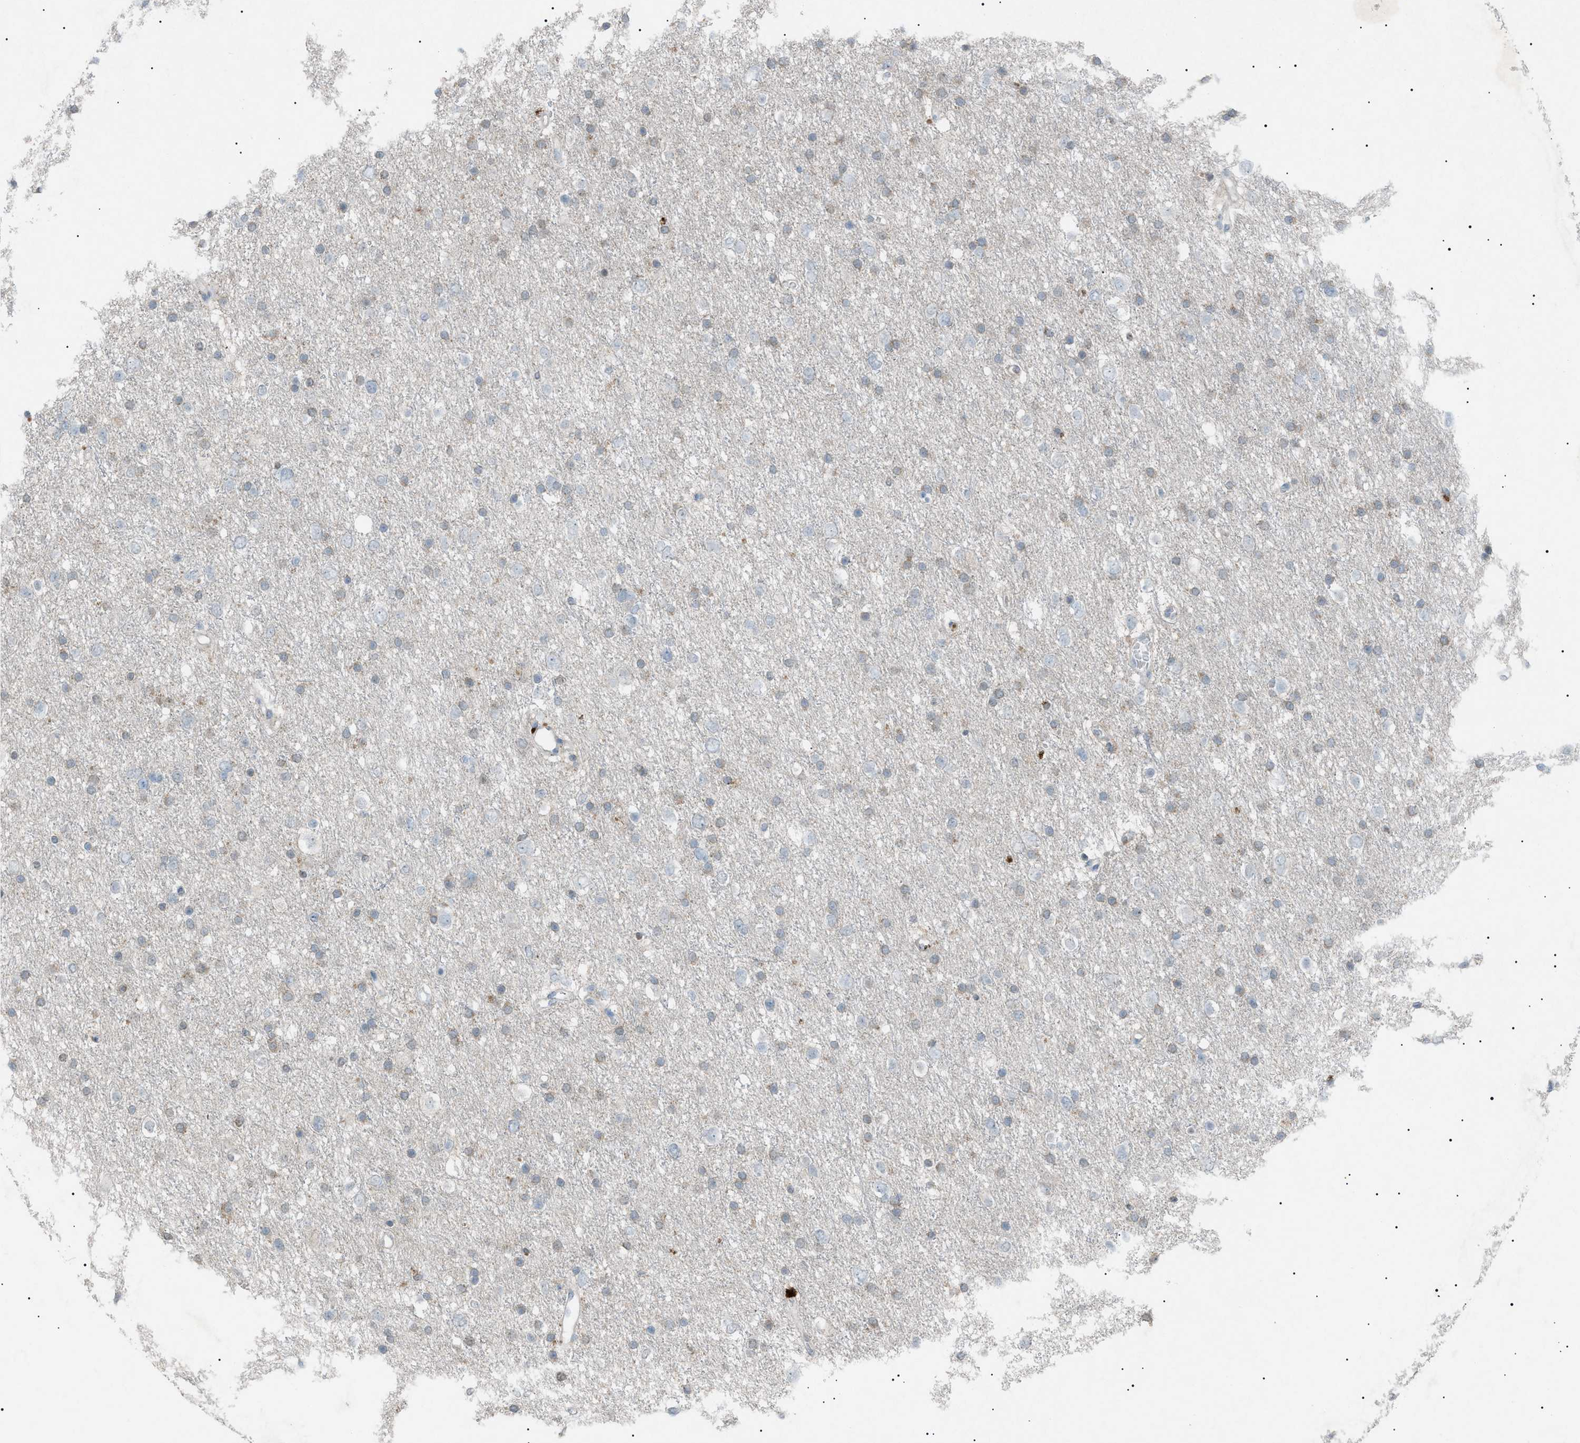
{"staining": {"intensity": "weak", "quantity": "25%-75%", "location": "cytoplasmic/membranous"}, "tissue": "glioma", "cell_type": "Tumor cells", "image_type": "cancer", "snomed": [{"axis": "morphology", "description": "Glioma, malignant, Low grade"}, {"axis": "topography", "description": "Brain"}], "caption": "This photomicrograph exhibits IHC staining of human low-grade glioma (malignant), with low weak cytoplasmic/membranous positivity in approximately 25%-75% of tumor cells.", "gene": "BTK", "patient": {"sex": "female", "age": 37}}